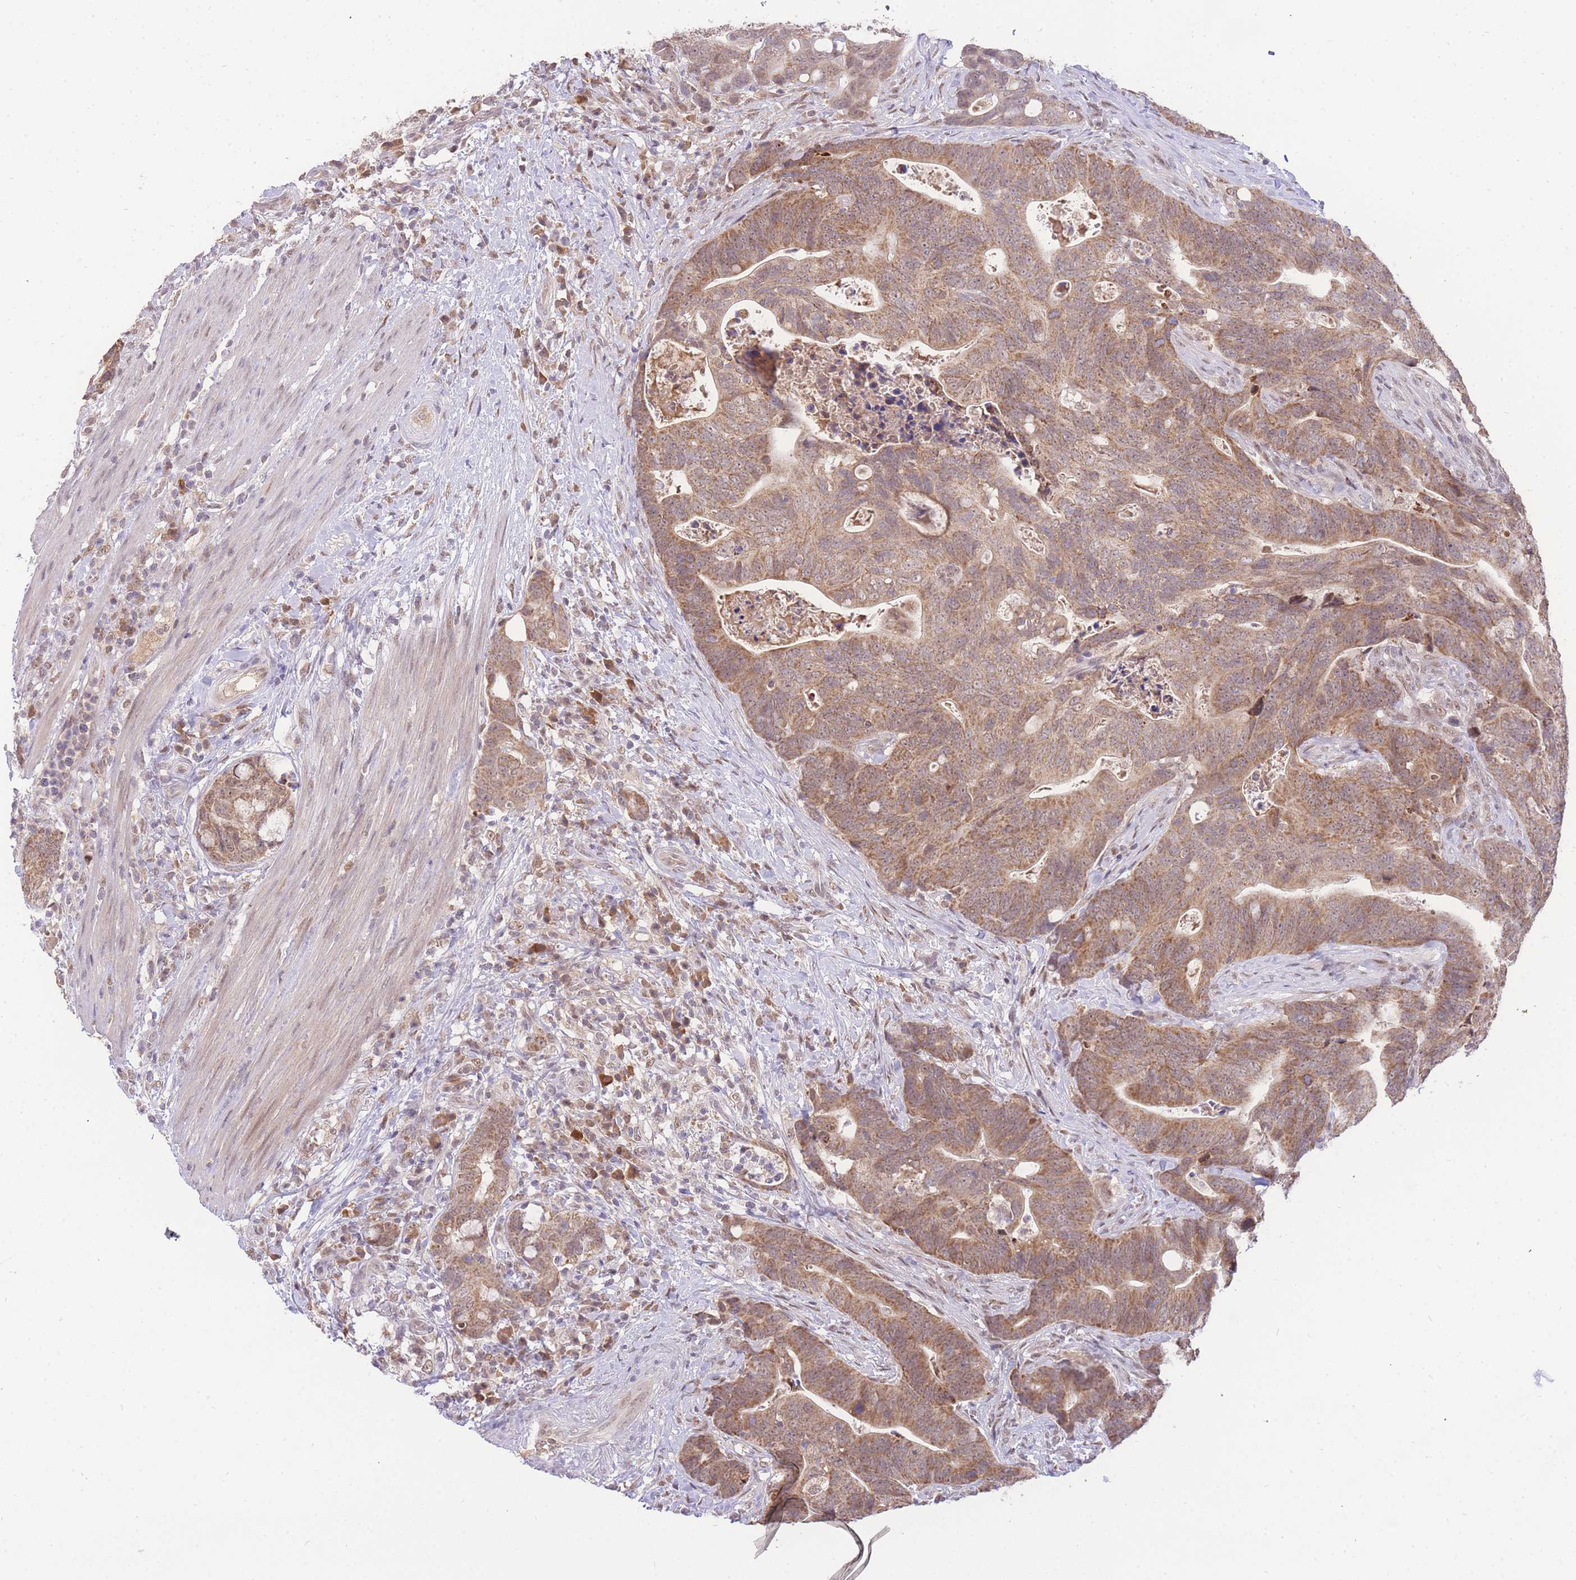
{"staining": {"intensity": "moderate", "quantity": ">75%", "location": "cytoplasmic/membranous"}, "tissue": "colorectal cancer", "cell_type": "Tumor cells", "image_type": "cancer", "snomed": [{"axis": "morphology", "description": "Adenocarcinoma, NOS"}, {"axis": "topography", "description": "Colon"}], "caption": "Adenocarcinoma (colorectal) tissue reveals moderate cytoplasmic/membranous staining in about >75% of tumor cells, visualized by immunohistochemistry. Immunohistochemistry (ihc) stains the protein of interest in brown and the nuclei are stained blue.", "gene": "PUS10", "patient": {"sex": "female", "age": 82}}